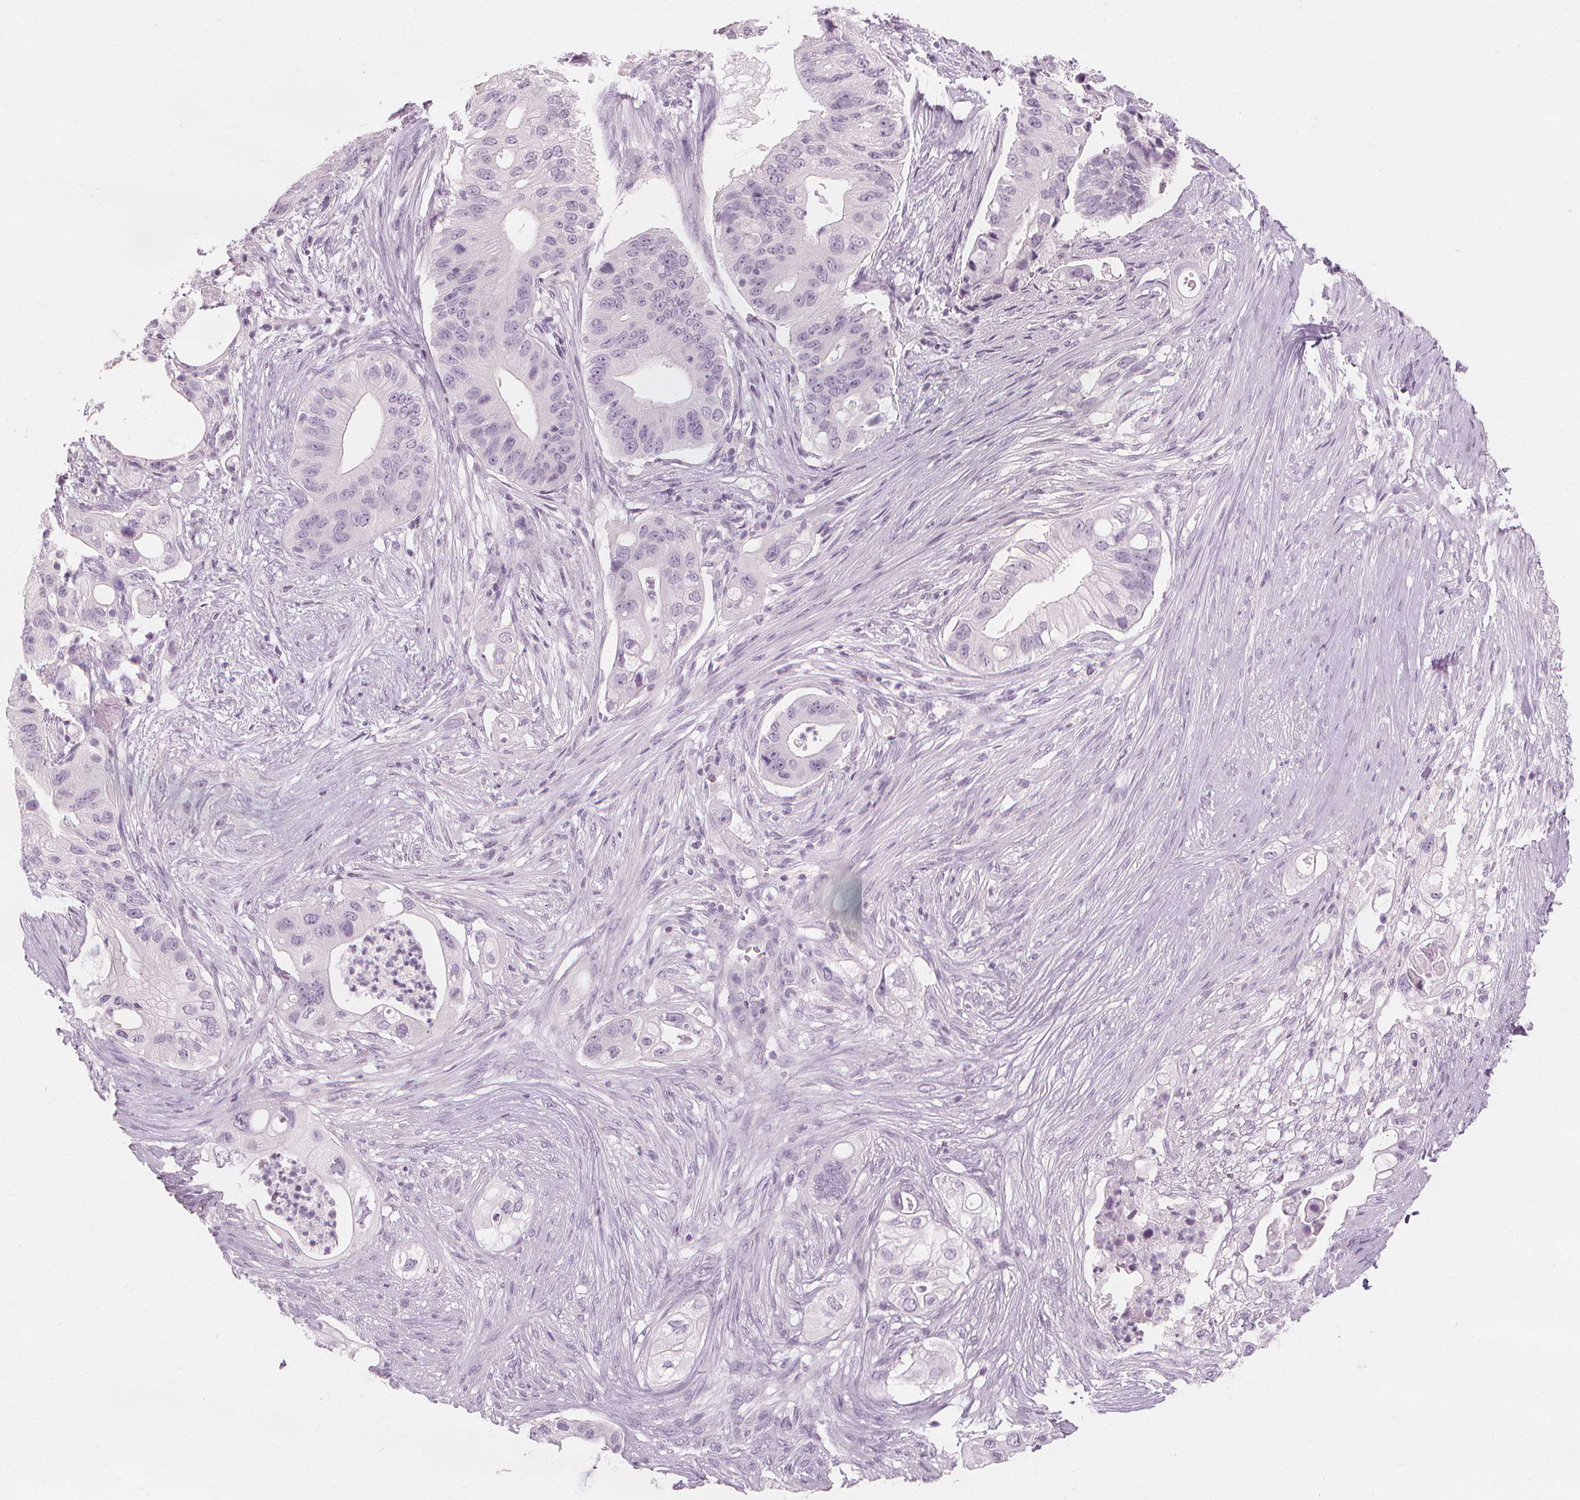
{"staining": {"intensity": "negative", "quantity": "none", "location": "none"}, "tissue": "pancreatic cancer", "cell_type": "Tumor cells", "image_type": "cancer", "snomed": [{"axis": "morphology", "description": "Adenocarcinoma, NOS"}, {"axis": "topography", "description": "Pancreas"}], "caption": "DAB (3,3'-diaminobenzidine) immunohistochemical staining of human pancreatic cancer (adenocarcinoma) displays no significant staining in tumor cells. (Stains: DAB (3,3'-diaminobenzidine) immunohistochemistry (IHC) with hematoxylin counter stain, Microscopy: brightfield microscopy at high magnification).", "gene": "MUC12", "patient": {"sex": "female", "age": 72}}